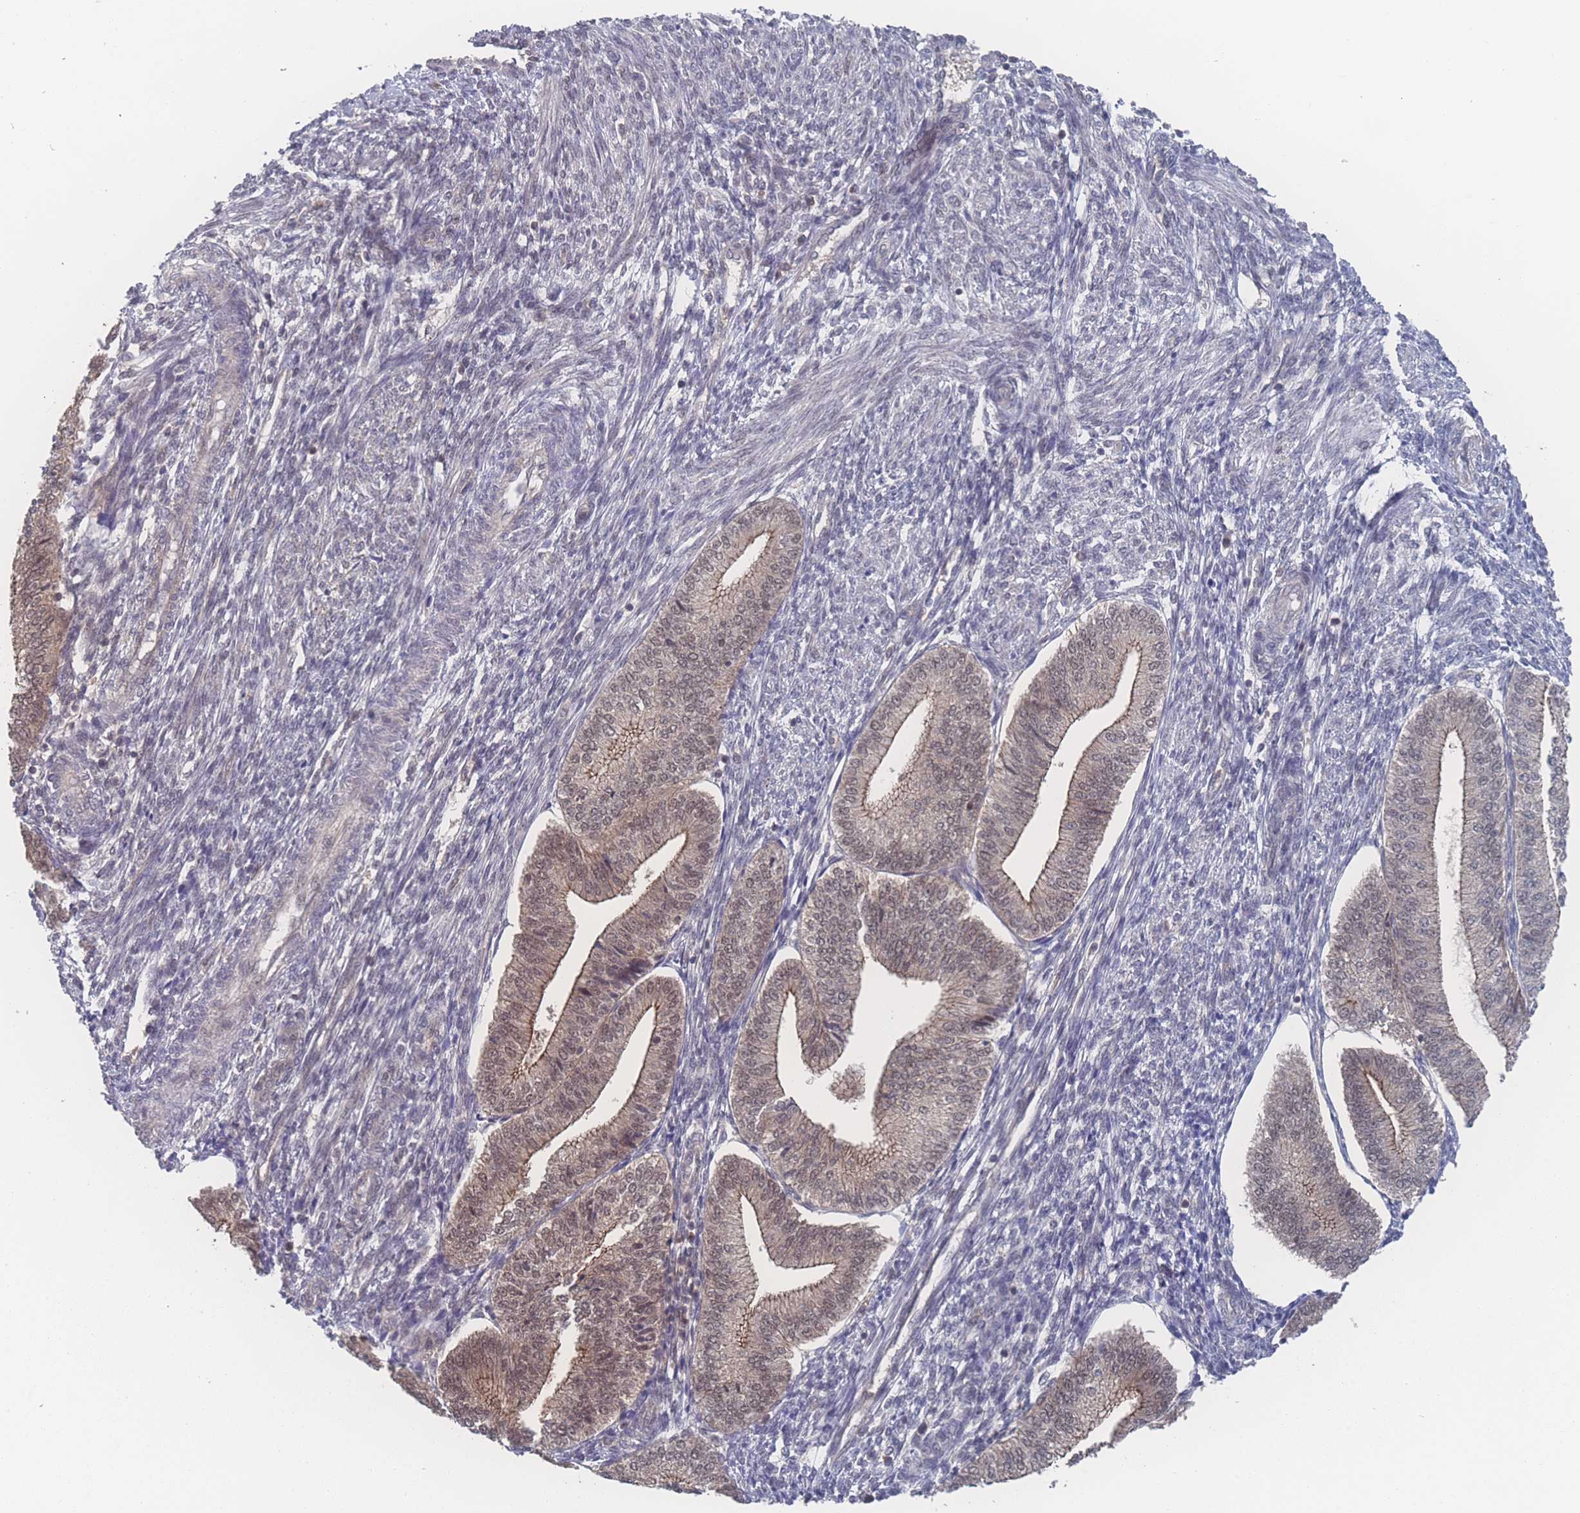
{"staining": {"intensity": "weak", "quantity": "25%-75%", "location": "nuclear"}, "tissue": "endometrium", "cell_type": "Cells in endometrial stroma", "image_type": "normal", "snomed": [{"axis": "morphology", "description": "Normal tissue, NOS"}, {"axis": "topography", "description": "Endometrium"}], "caption": "Endometrium stained with immunohistochemistry (IHC) reveals weak nuclear positivity in about 25%-75% of cells in endometrial stroma.", "gene": "NBEAL1", "patient": {"sex": "female", "age": 34}}